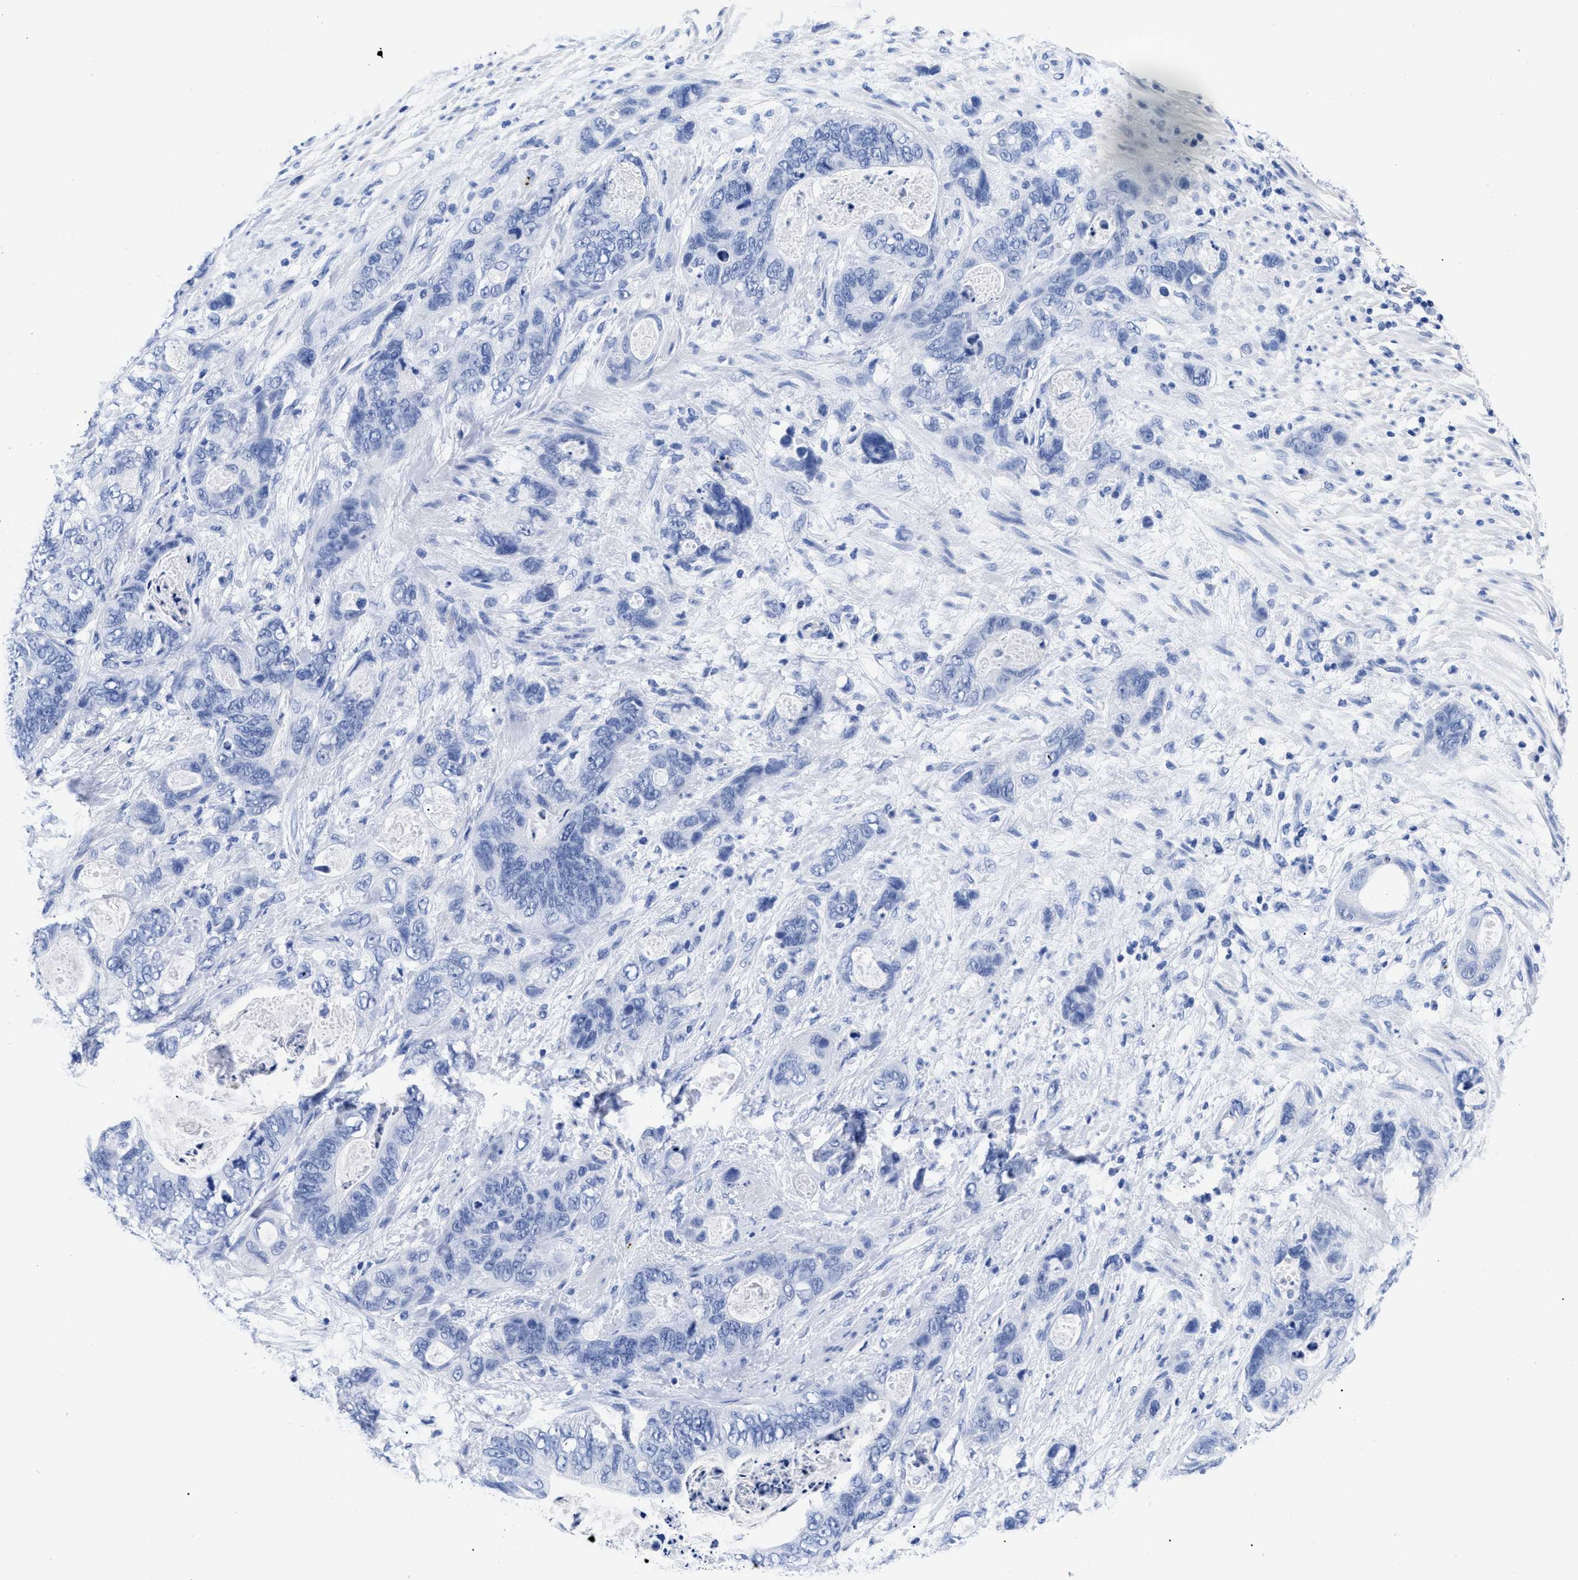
{"staining": {"intensity": "negative", "quantity": "none", "location": "none"}, "tissue": "stomach cancer", "cell_type": "Tumor cells", "image_type": "cancer", "snomed": [{"axis": "morphology", "description": "Normal tissue, NOS"}, {"axis": "morphology", "description": "Adenocarcinoma, NOS"}, {"axis": "topography", "description": "Stomach"}], "caption": "This is a photomicrograph of IHC staining of stomach cancer (adenocarcinoma), which shows no staining in tumor cells. (DAB immunohistochemistry (IHC) visualized using brightfield microscopy, high magnification).", "gene": "TREML1", "patient": {"sex": "female", "age": 89}}